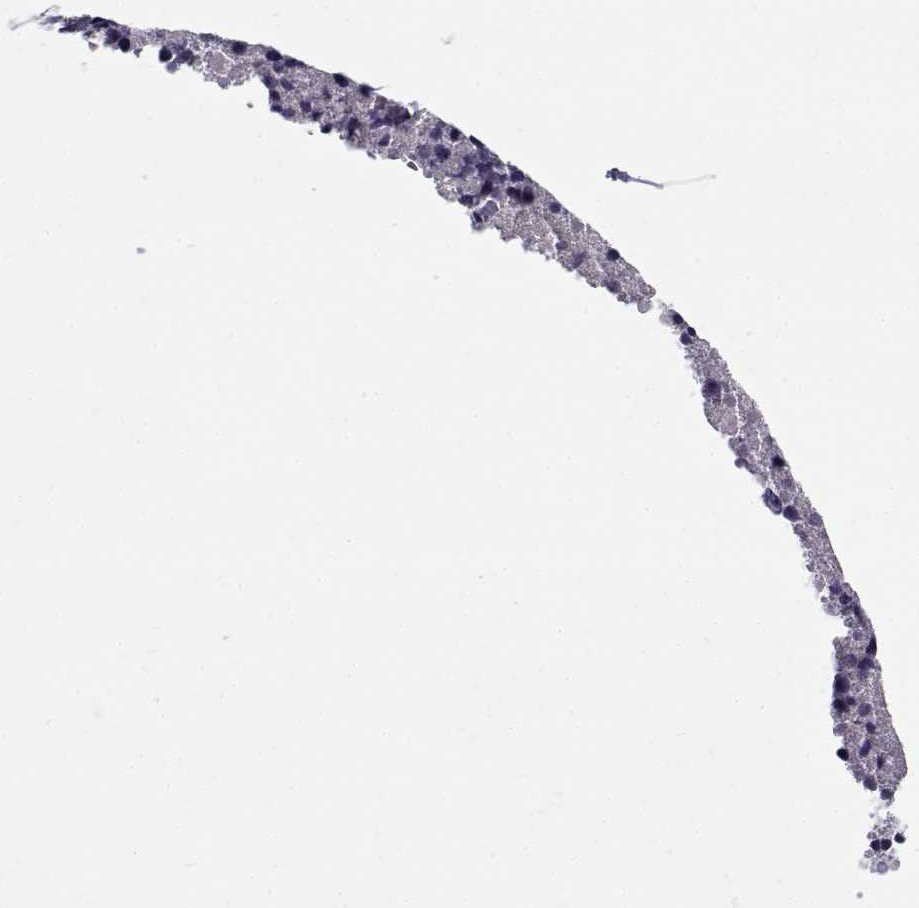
{"staining": {"intensity": "negative", "quantity": "none", "location": "none"}, "tissue": "stomach cancer", "cell_type": "Tumor cells", "image_type": "cancer", "snomed": [{"axis": "morphology", "description": "Adenocarcinoma, NOS"}, {"axis": "topography", "description": "Stomach"}], "caption": "Tumor cells are negative for brown protein staining in stomach adenocarcinoma.", "gene": "MYO1A", "patient": {"sex": "male", "age": 69}}